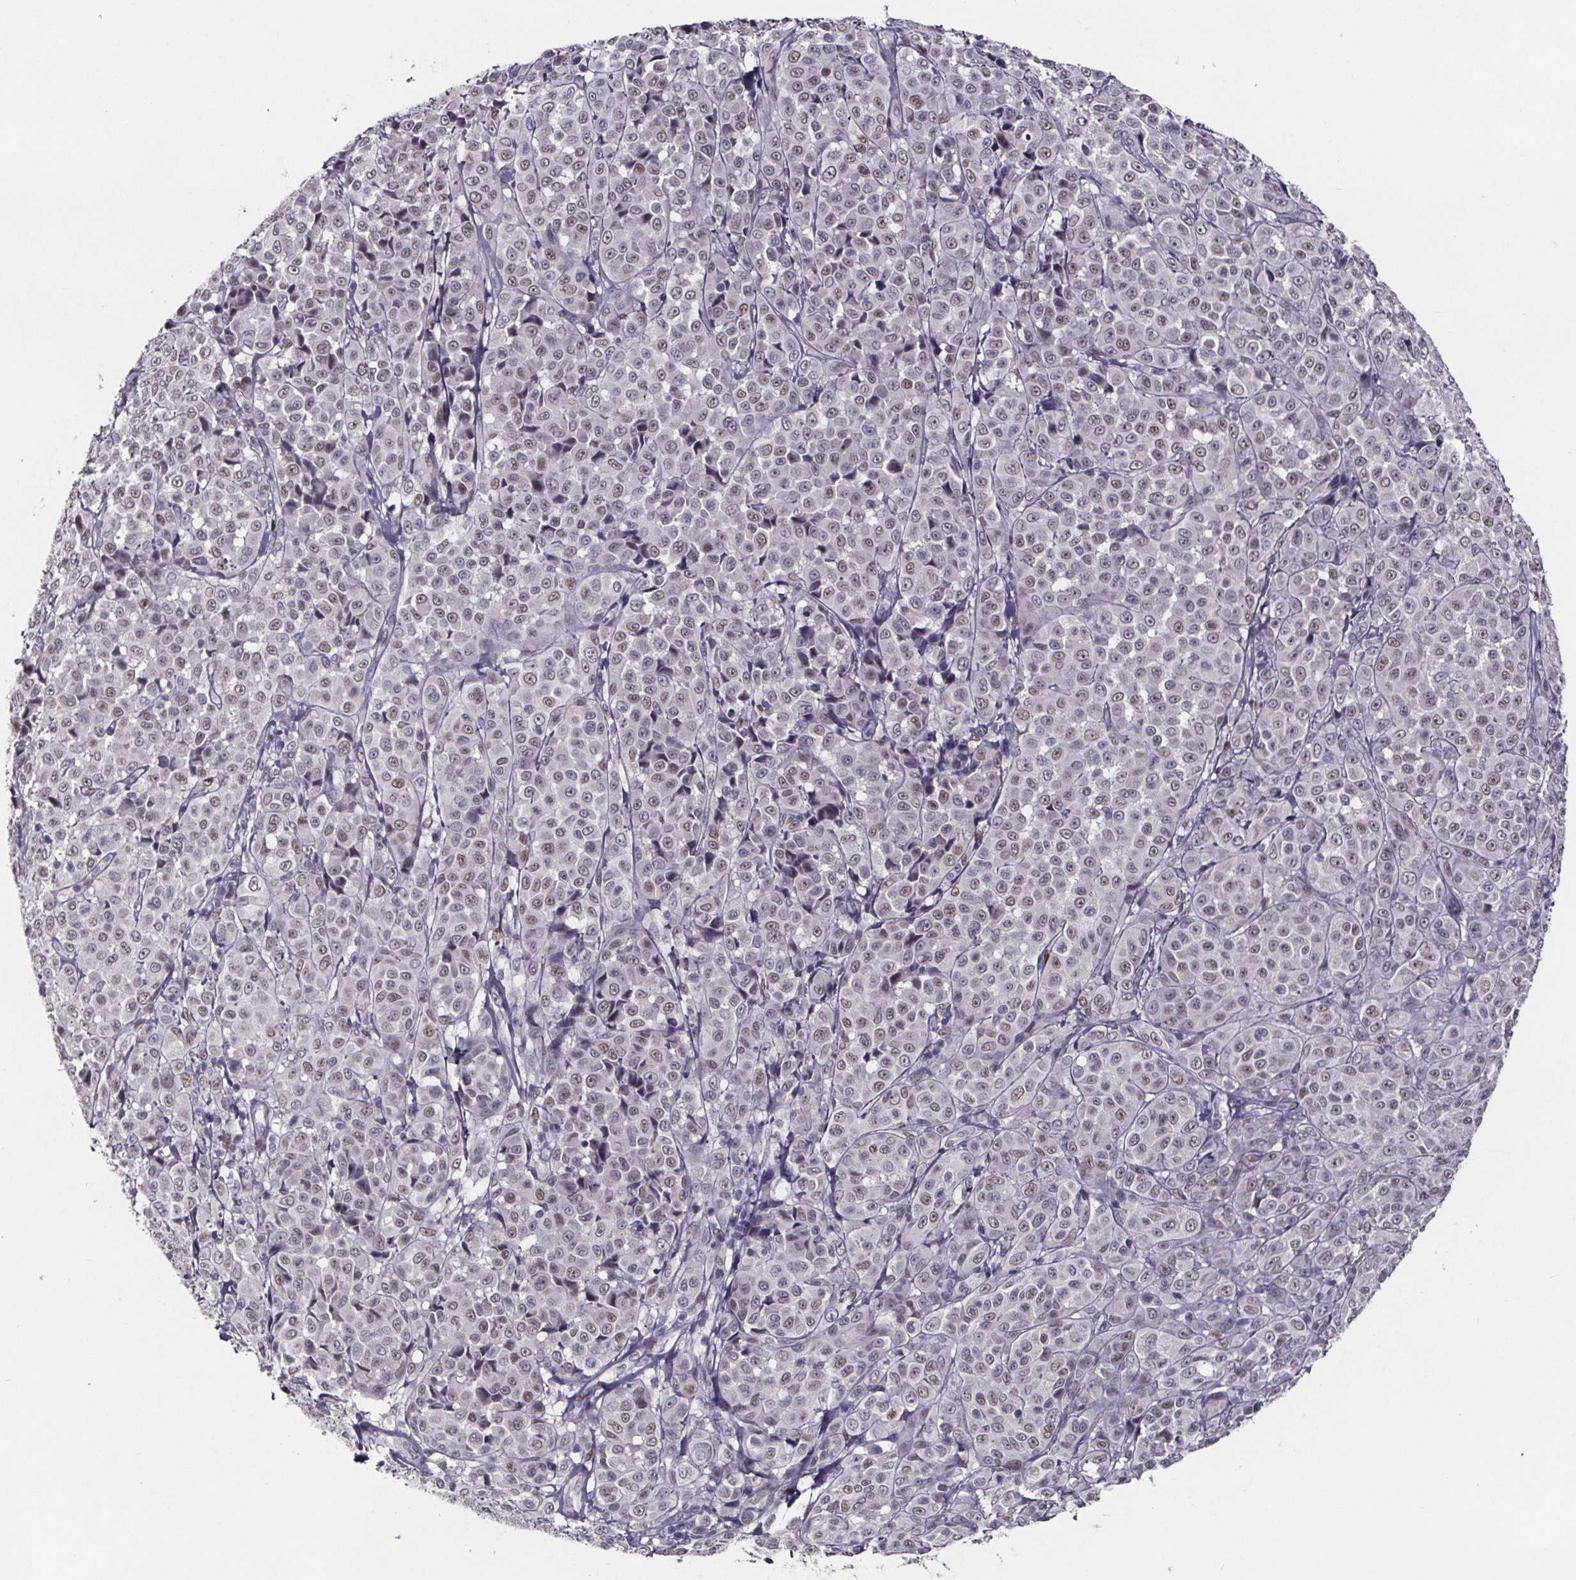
{"staining": {"intensity": "weak", "quantity": "<25%", "location": "nuclear"}, "tissue": "melanoma", "cell_type": "Tumor cells", "image_type": "cancer", "snomed": [{"axis": "morphology", "description": "Malignant melanoma, NOS"}, {"axis": "topography", "description": "Skin"}], "caption": "Immunohistochemical staining of human melanoma displays no significant positivity in tumor cells.", "gene": "AR", "patient": {"sex": "male", "age": 89}}